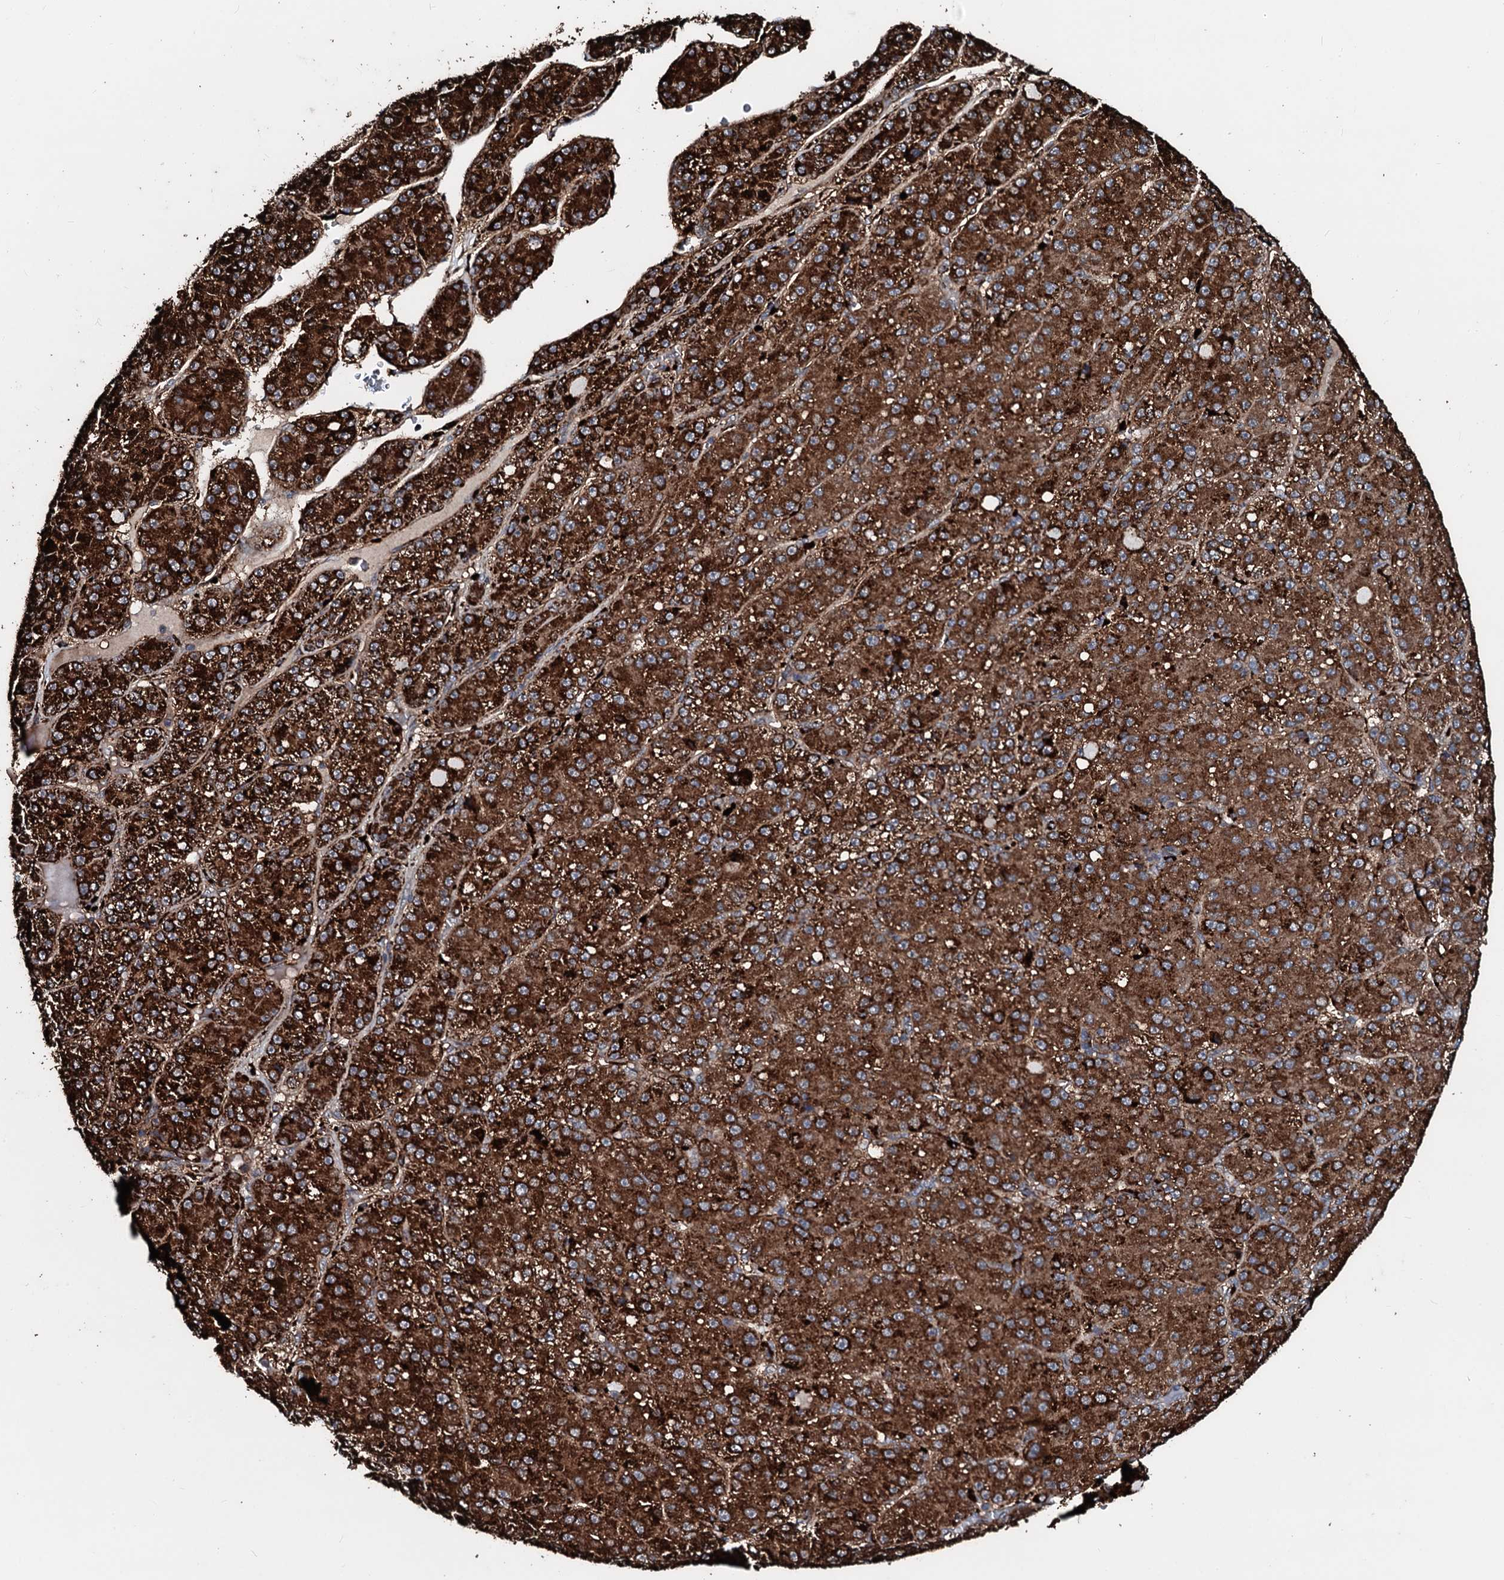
{"staining": {"intensity": "strong", "quantity": ">75%", "location": "cytoplasmic/membranous"}, "tissue": "liver cancer", "cell_type": "Tumor cells", "image_type": "cancer", "snomed": [{"axis": "morphology", "description": "Carcinoma, Hepatocellular, NOS"}, {"axis": "topography", "description": "Liver"}], "caption": "Tumor cells reveal high levels of strong cytoplasmic/membranous expression in approximately >75% of cells in liver cancer.", "gene": "TPGS2", "patient": {"sex": "male", "age": 67}}